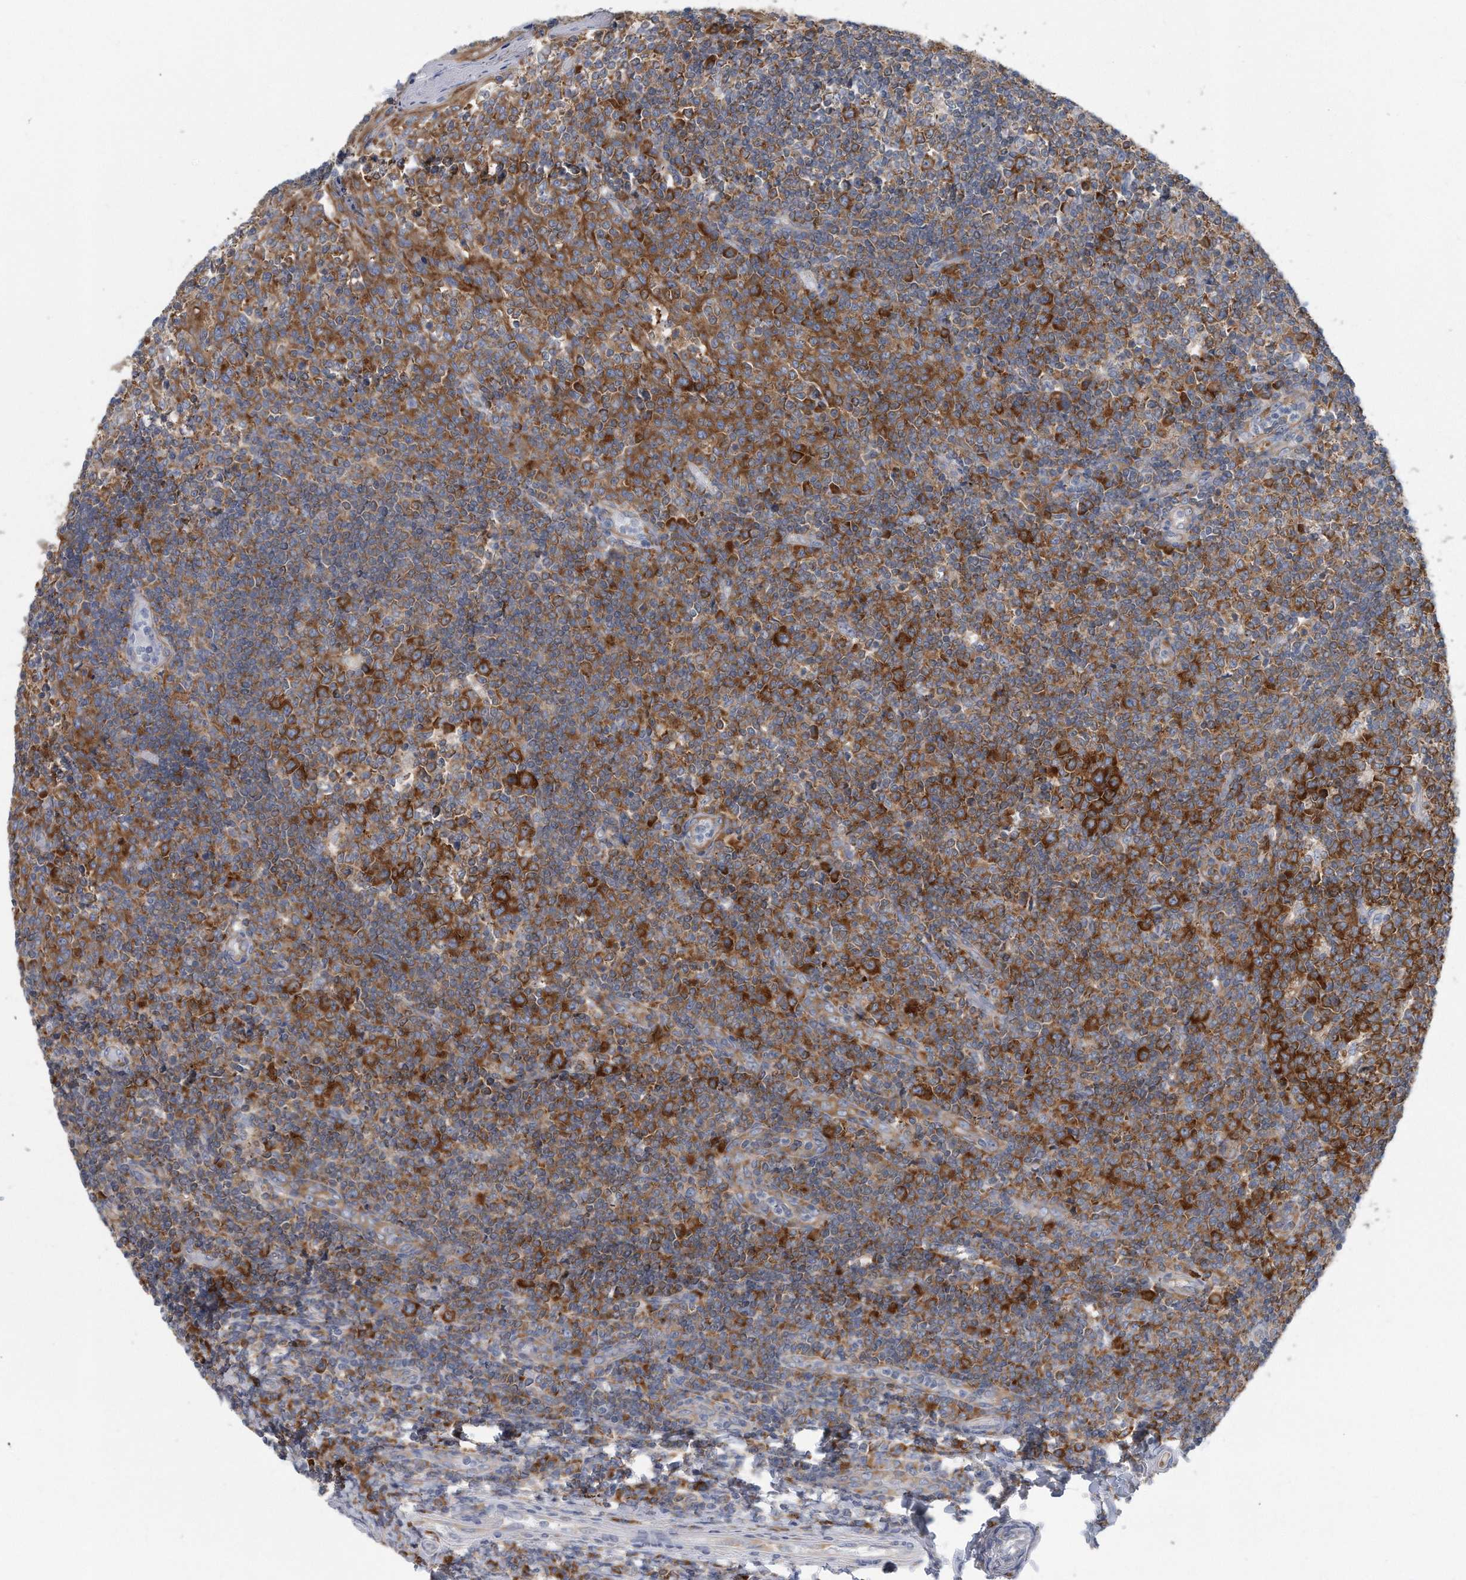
{"staining": {"intensity": "strong", "quantity": "25%-75%", "location": "cytoplasmic/membranous"}, "tissue": "tonsil", "cell_type": "Germinal center cells", "image_type": "normal", "snomed": [{"axis": "morphology", "description": "Normal tissue, NOS"}, {"axis": "topography", "description": "Tonsil"}], "caption": "Brown immunohistochemical staining in benign tonsil shows strong cytoplasmic/membranous positivity in approximately 25%-75% of germinal center cells.", "gene": "RPL26L1", "patient": {"sex": "female", "age": 19}}